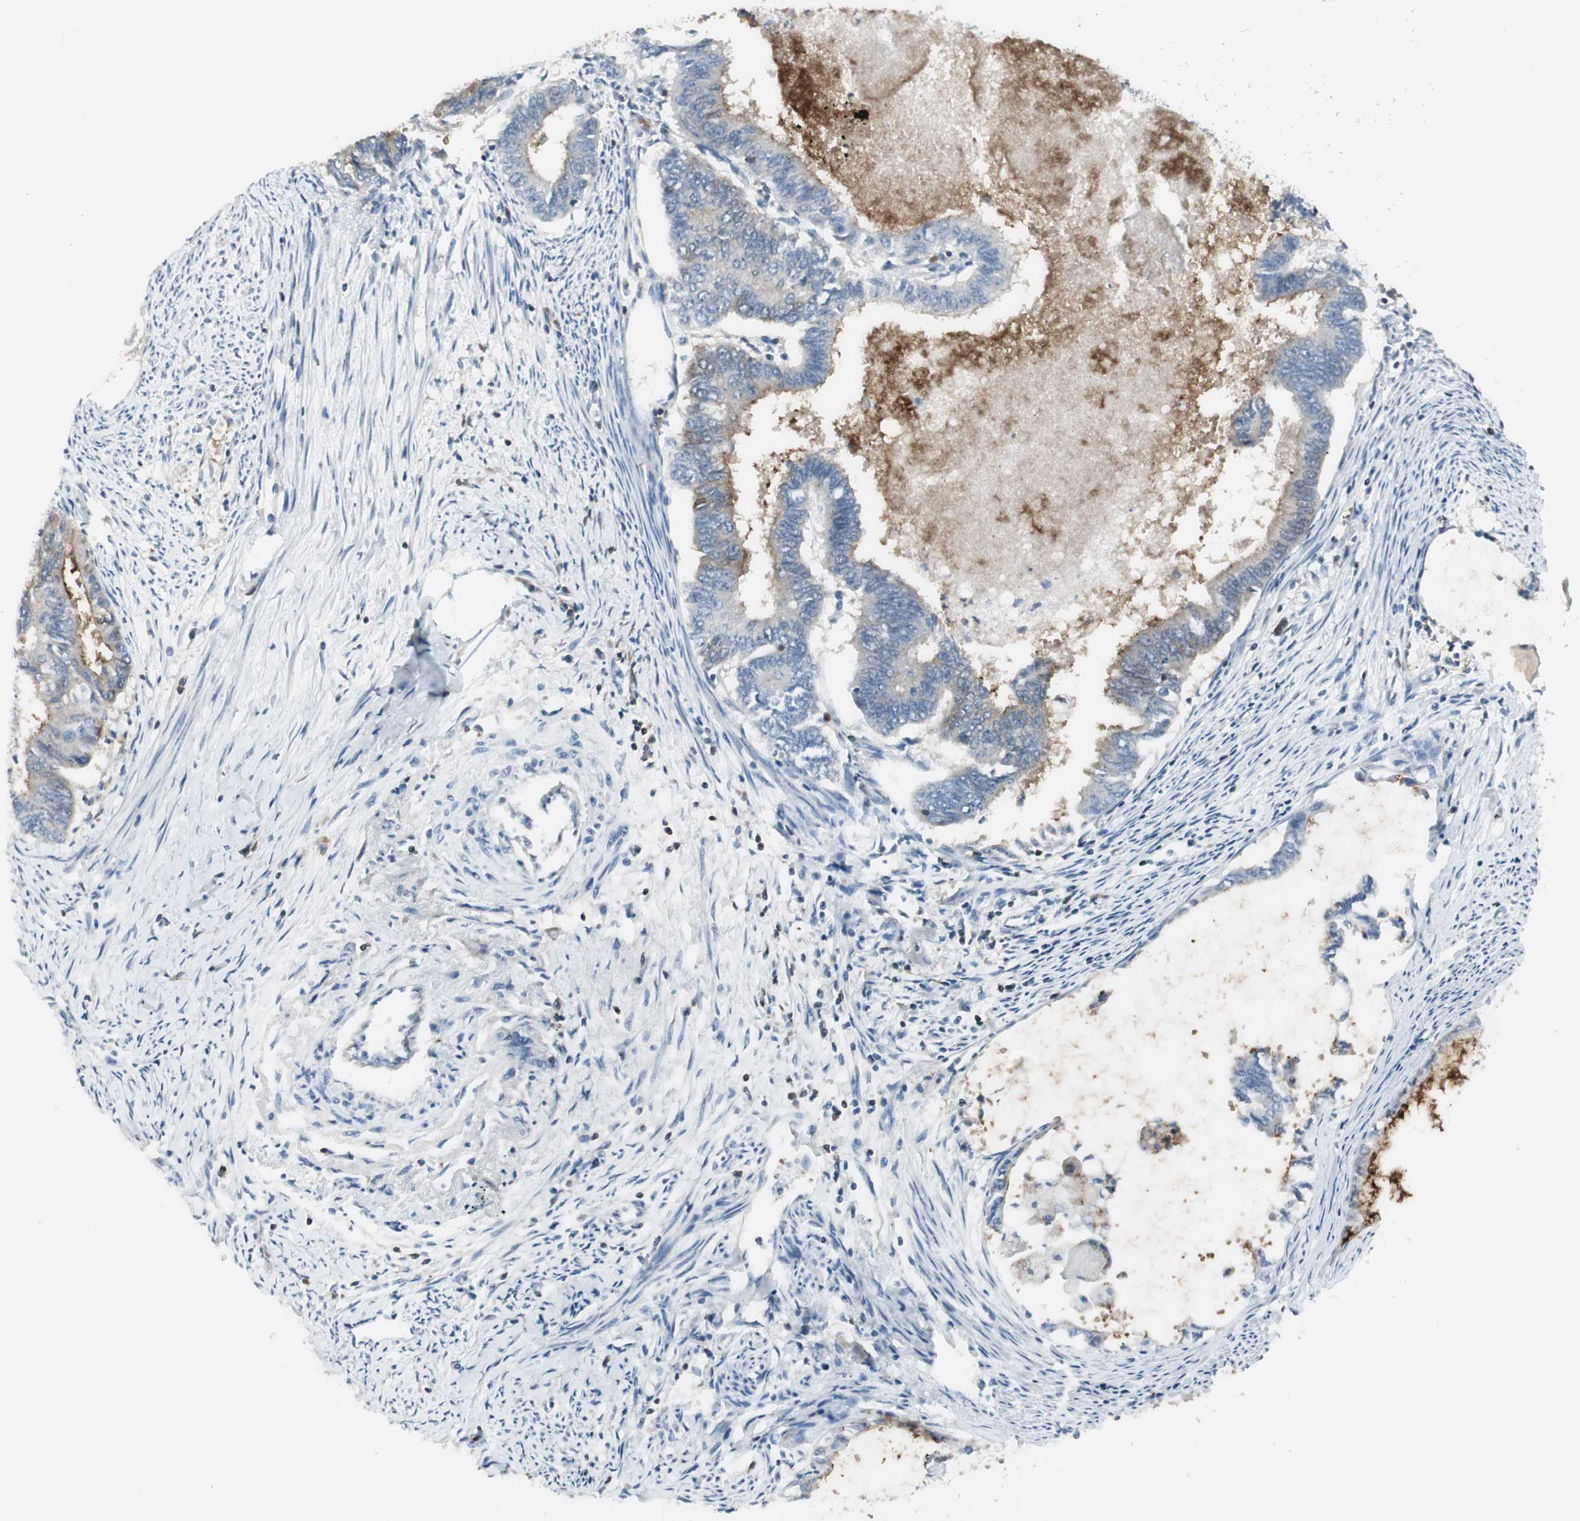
{"staining": {"intensity": "moderate", "quantity": "<25%", "location": "cytoplasmic/membranous"}, "tissue": "endometrial cancer", "cell_type": "Tumor cells", "image_type": "cancer", "snomed": [{"axis": "morphology", "description": "Adenocarcinoma, NOS"}, {"axis": "topography", "description": "Endometrium"}], "caption": "Brown immunohistochemical staining in human endometrial cancer displays moderate cytoplasmic/membranous positivity in about <25% of tumor cells.", "gene": "SLC9A3R1", "patient": {"sex": "female", "age": 86}}